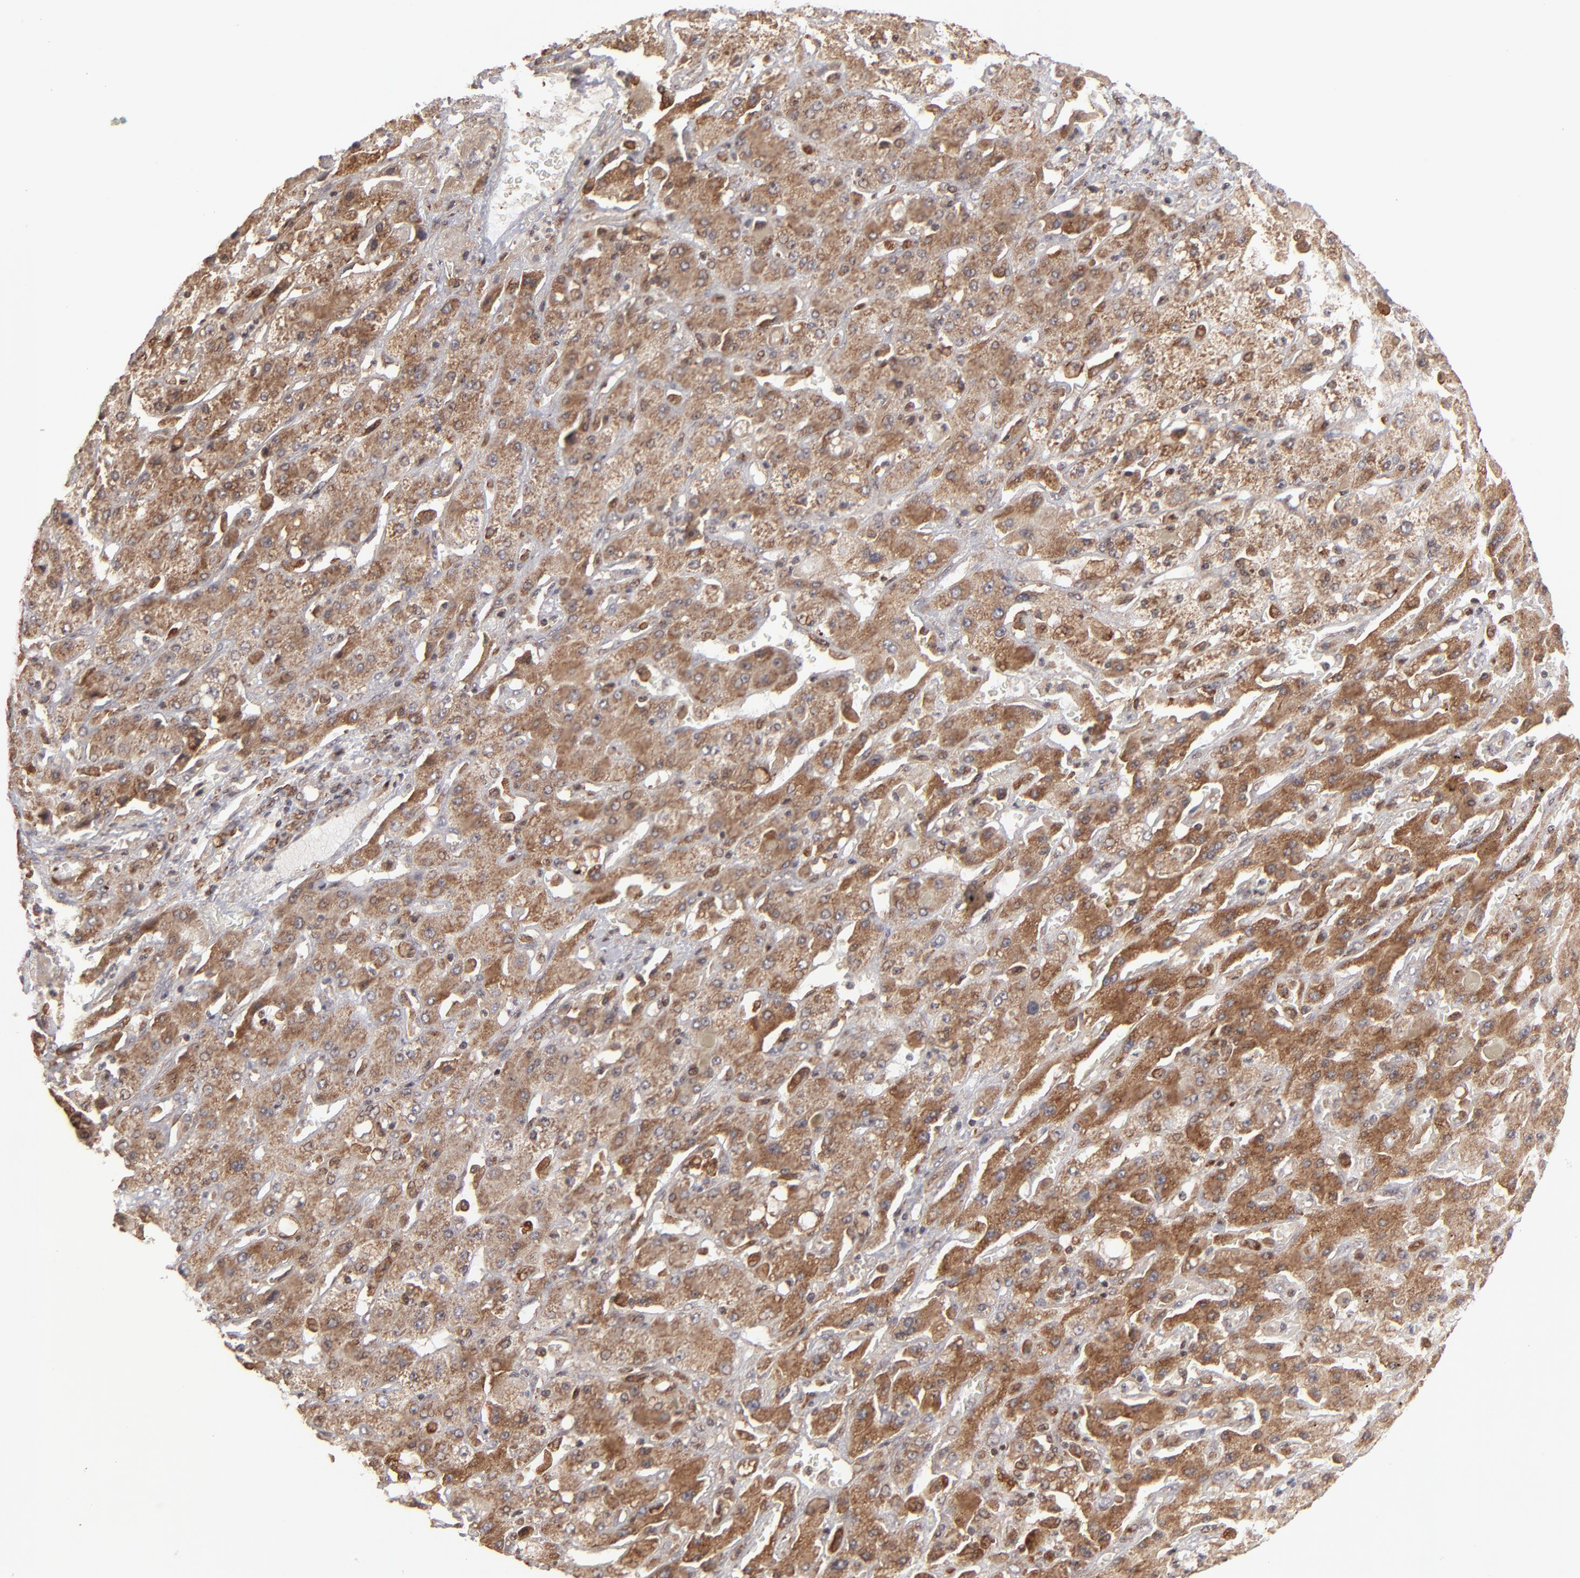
{"staining": {"intensity": "strong", "quantity": ">75%", "location": "cytoplasmic/membranous,nuclear"}, "tissue": "liver cancer", "cell_type": "Tumor cells", "image_type": "cancer", "snomed": [{"axis": "morphology", "description": "Cholangiocarcinoma"}, {"axis": "topography", "description": "Liver"}], "caption": "A high amount of strong cytoplasmic/membranous and nuclear expression is seen in approximately >75% of tumor cells in liver cancer tissue. The staining was performed using DAB (3,3'-diaminobenzidine), with brown indicating positive protein expression. Nuclei are stained blue with hematoxylin.", "gene": "RGS6", "patient": {"sex": "female", "age": 52}}